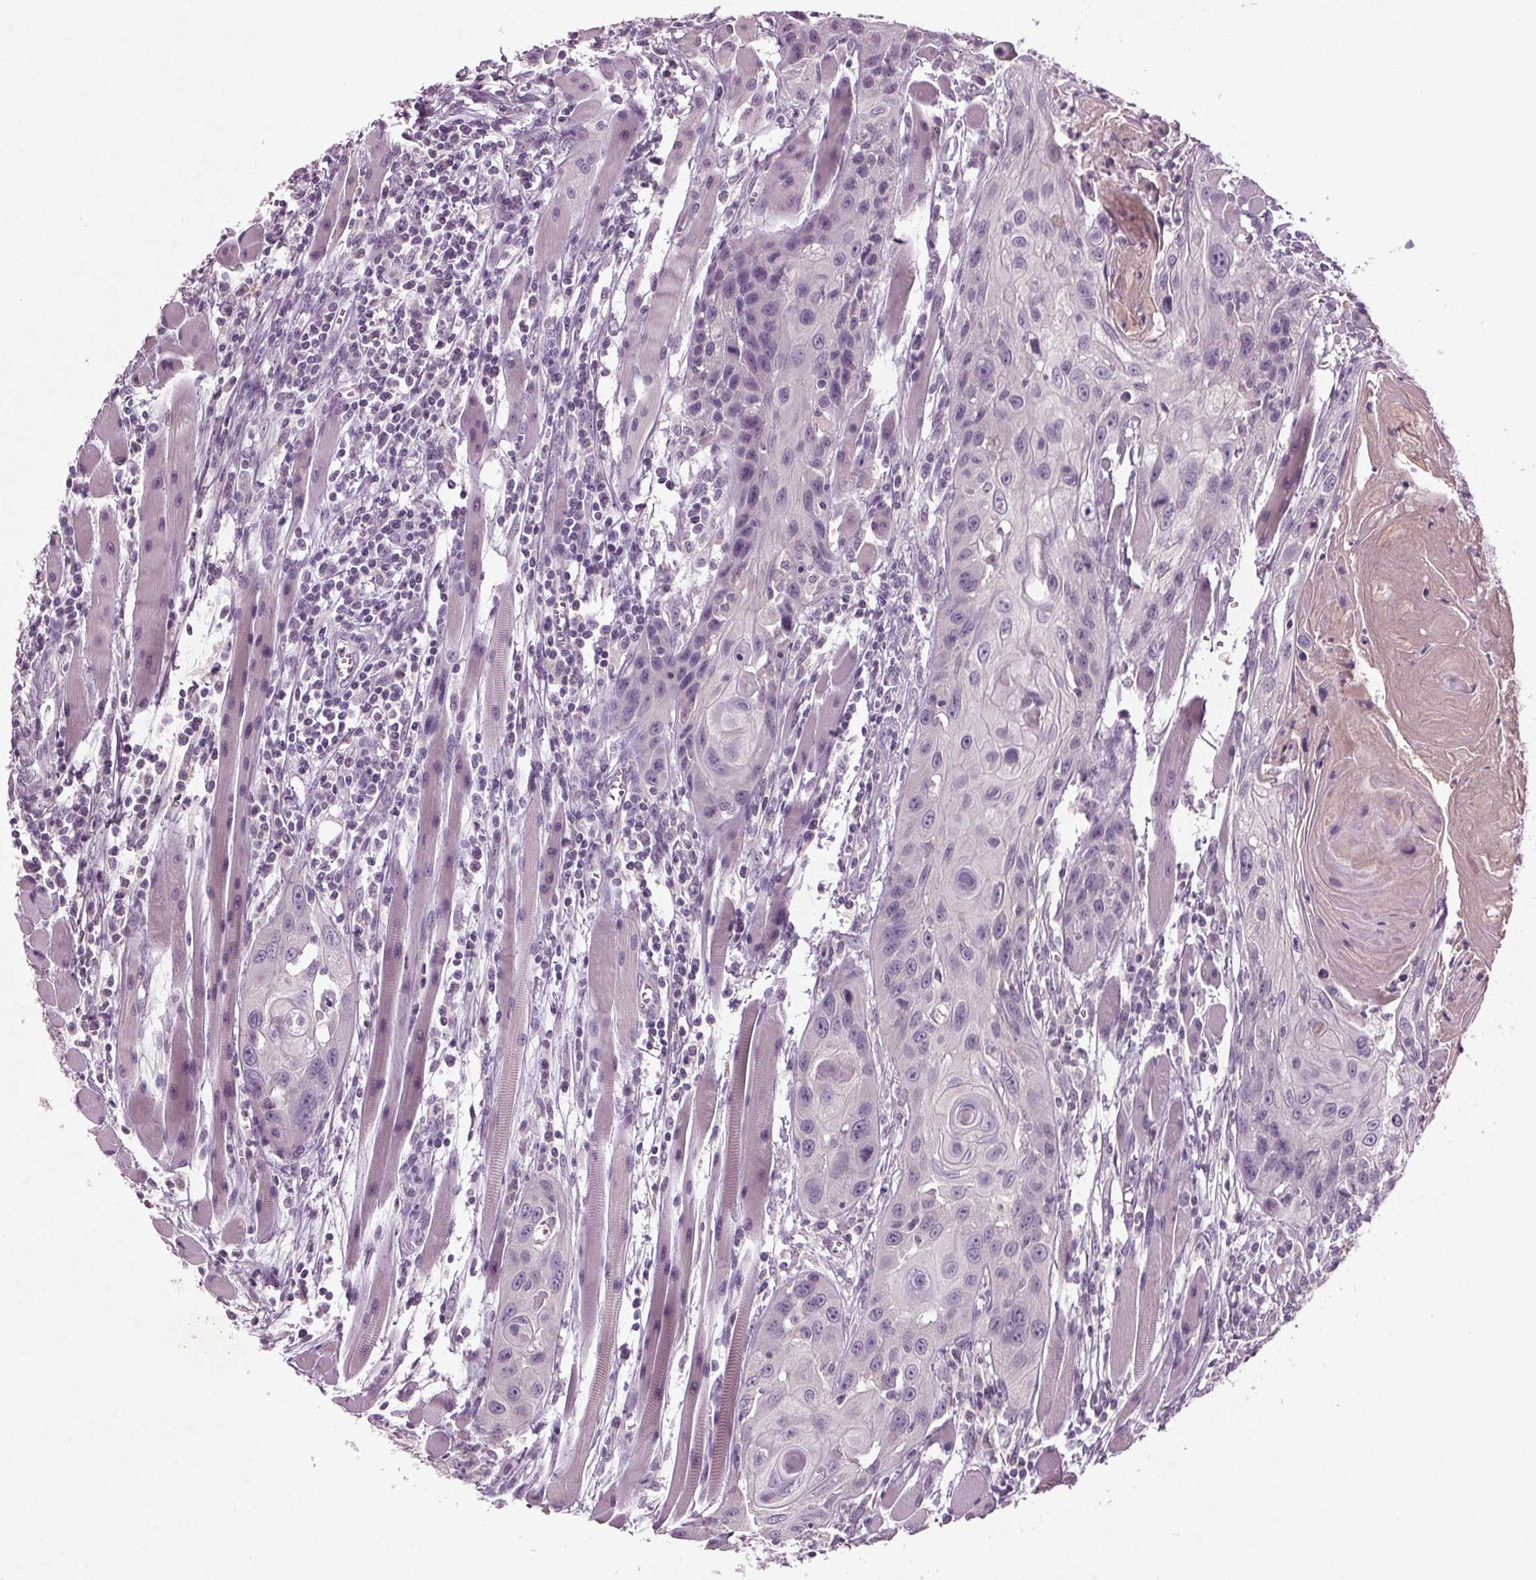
{"staining": {"intensity": "negative", "quantity": "none", "location": "none"}, "tissue": "head and neck cancer", "cell_type": "Tumor cells", "image_type": "cancer", "snomed": [{"axis": "morphology", "description": "Squamous cell carcinoma, NOS"}, {"axis": "topography", "description": "Oral tissue"}, {"axis": "topography", "description": "Head-Neck"}], "caption": "Tumor cells are negative for protein expression in human head and neck squamous cell carcinoma.", "gene": "BHLHE22", "patient": {"sex": "male", "age": 58}}